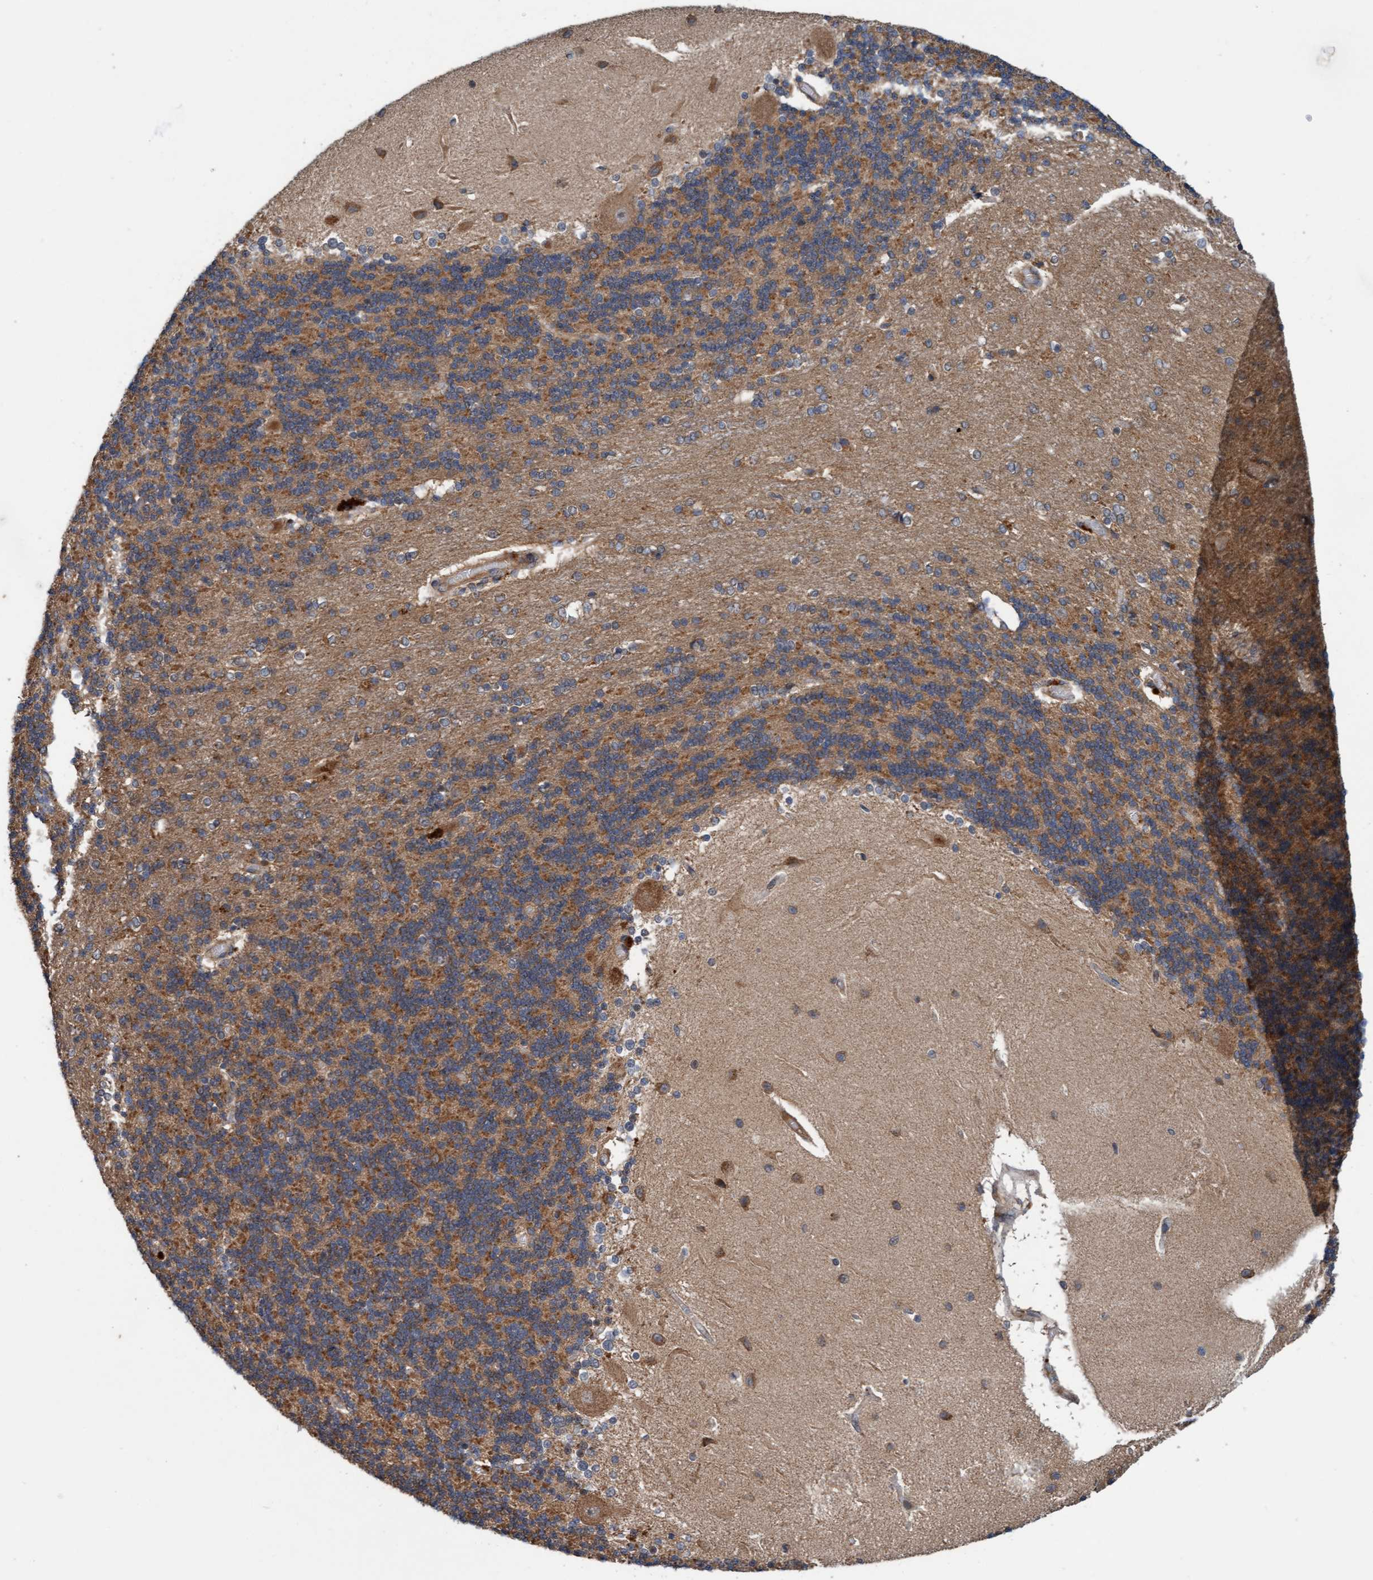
{"staining": {"intensity": "moderate", "quantity": ">75%", "location": "cytoplasmic/membranous"}, "tissue": "cerebellum", "cell_type": "Cells in granular layer", "image_type": "normal", "snomed": [{"axis": "morphology", "description": "Normal tissue, NOS"}, {"axis": "topography", "description": "Cerebellum"}], "caption": "An image of cerebellum stained for a protein shows moderate cytoplasmic/membranous brown staining in cells in granular layer.", "gene": "MLXIP", "patient": {"sex": "female", "age": 54}}